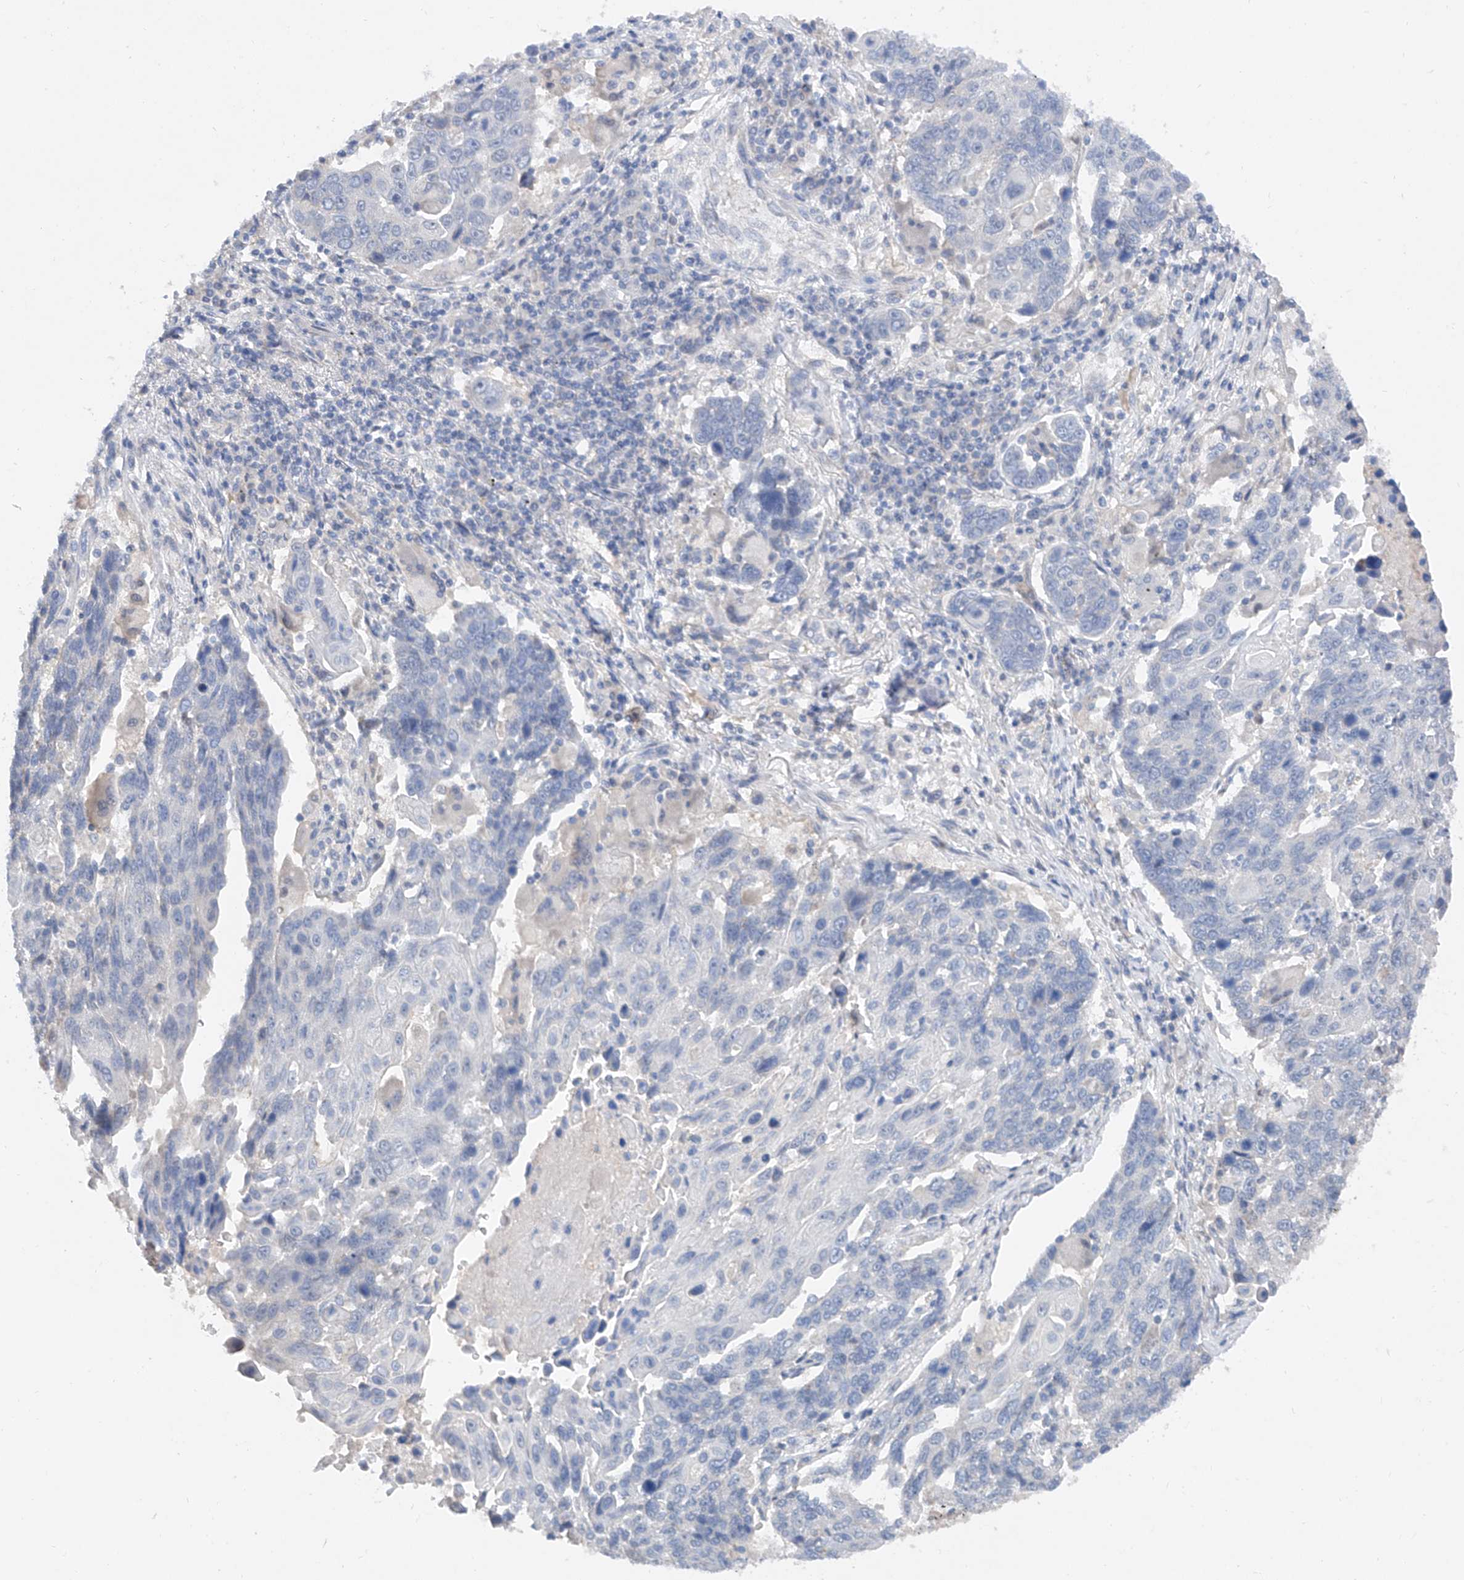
{"staining": {"intensity": "negative", "quantity": "none", "location": "none"}, "tissue": "lung cancer", "cell_type": "Tumor cells", "image_type": "cancer", "snomed": [{"axis": "morphology", "description": "Squamous cell carcinoma, NOS"}, {"axis": "topography", "description": "Lung"}], "caption": "Micrograph shows no protein expression in tumor cells of lung cancer (squamous cell carcinoma) tissue. (DAB (3,3'-diaminobenzidine) immunohistochemistry visualized using brightfield microscopy, high magnification).", "gene": "FUCA2", "patient": {"sex": "male", "age": 66}}